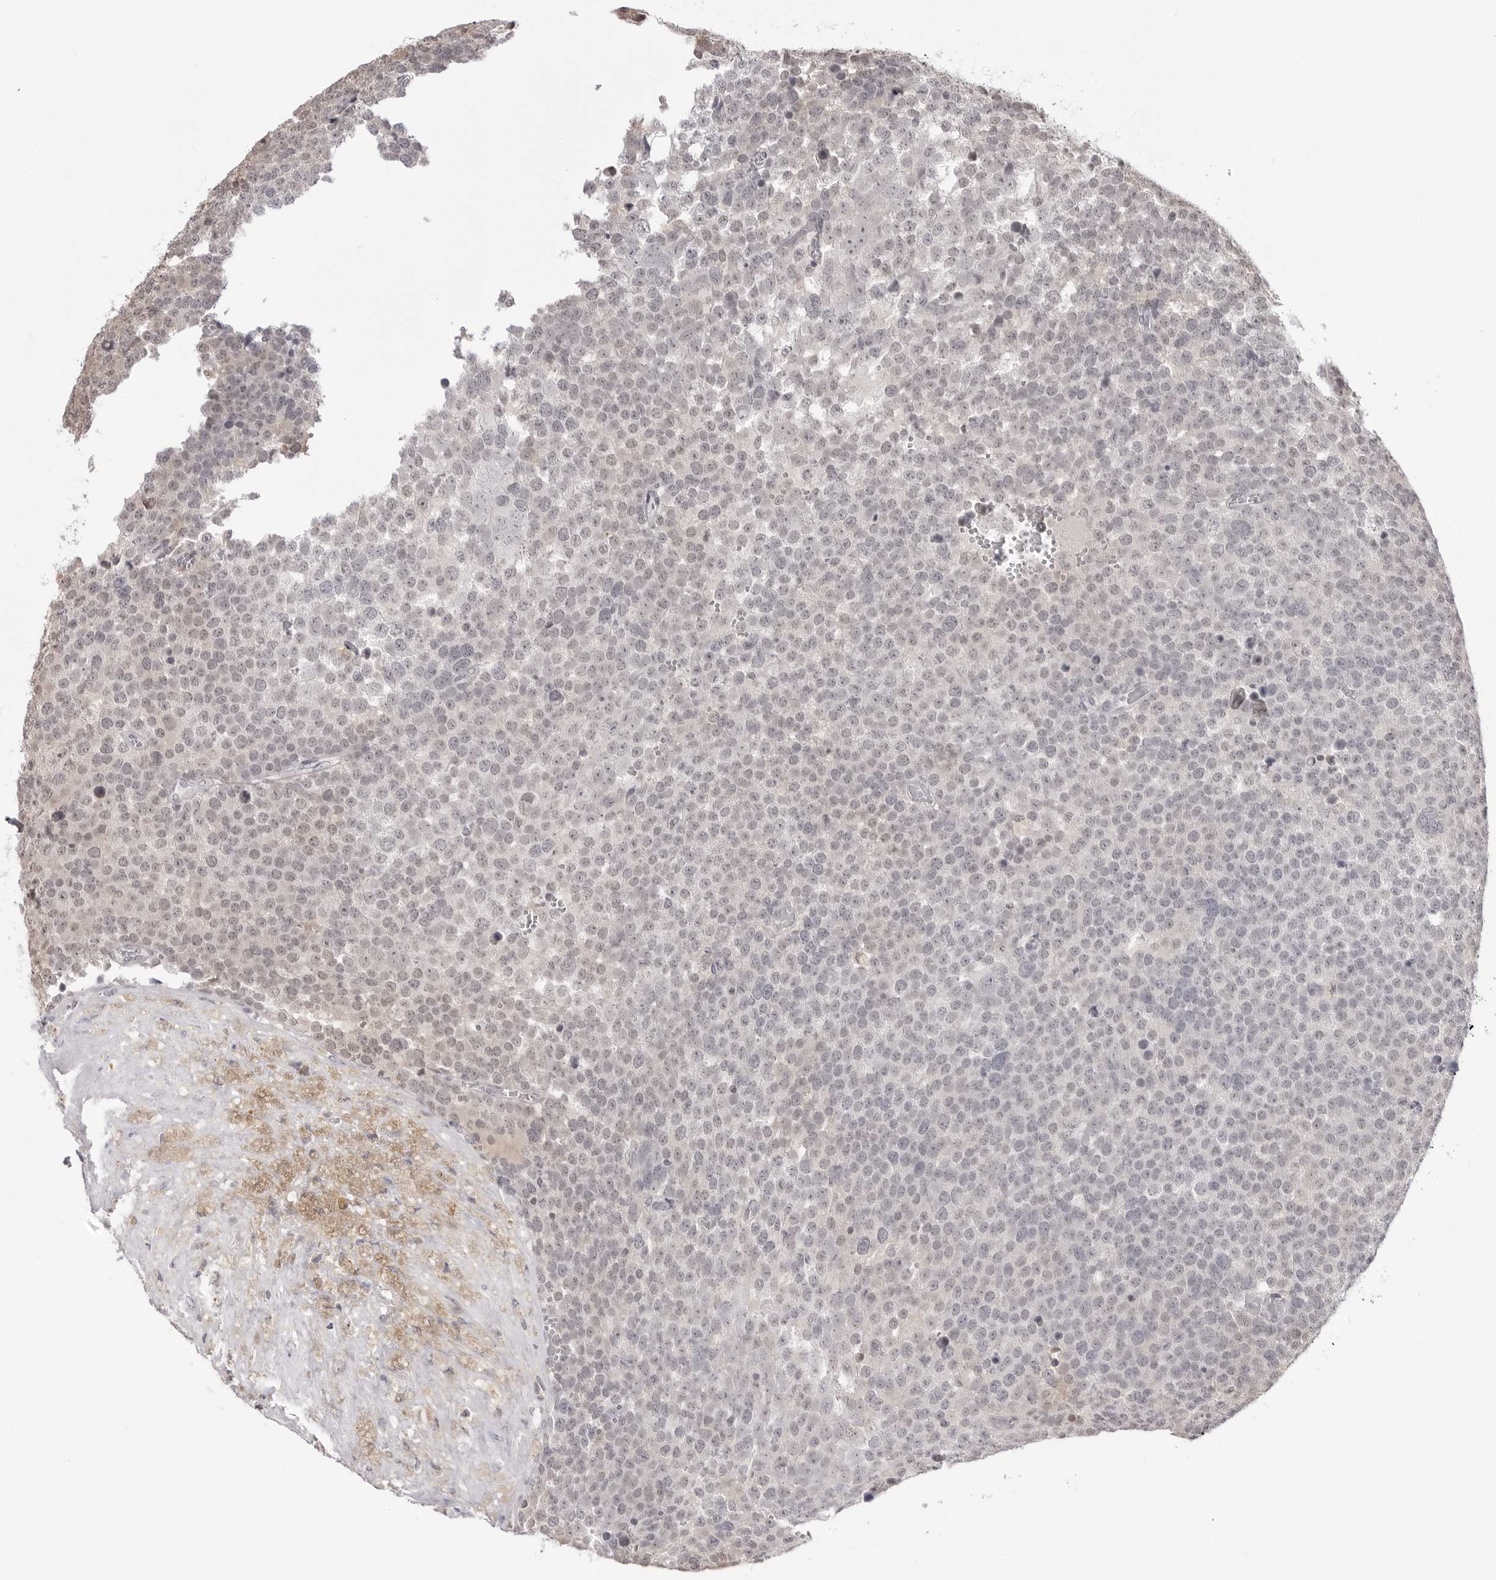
{"staining": {"intensity": "negative", "quantity": "none", "location": "none"}, "tissue": "testis cancer", "cell_type": "Tumor cells", "image_type": "cancer", "snomed": [{"axis": "morphology", "description": "Seminoma, NOS"}, {"axis": "topography", "description": "Testis"}], "caption": "Immunohistochemistry photomicrograph of human testis cancer stained for a protein (brown), which shows no positivity in tumor cells.", "gene": "YWHAG", "patient": {"sex": "male", "age": 71}}